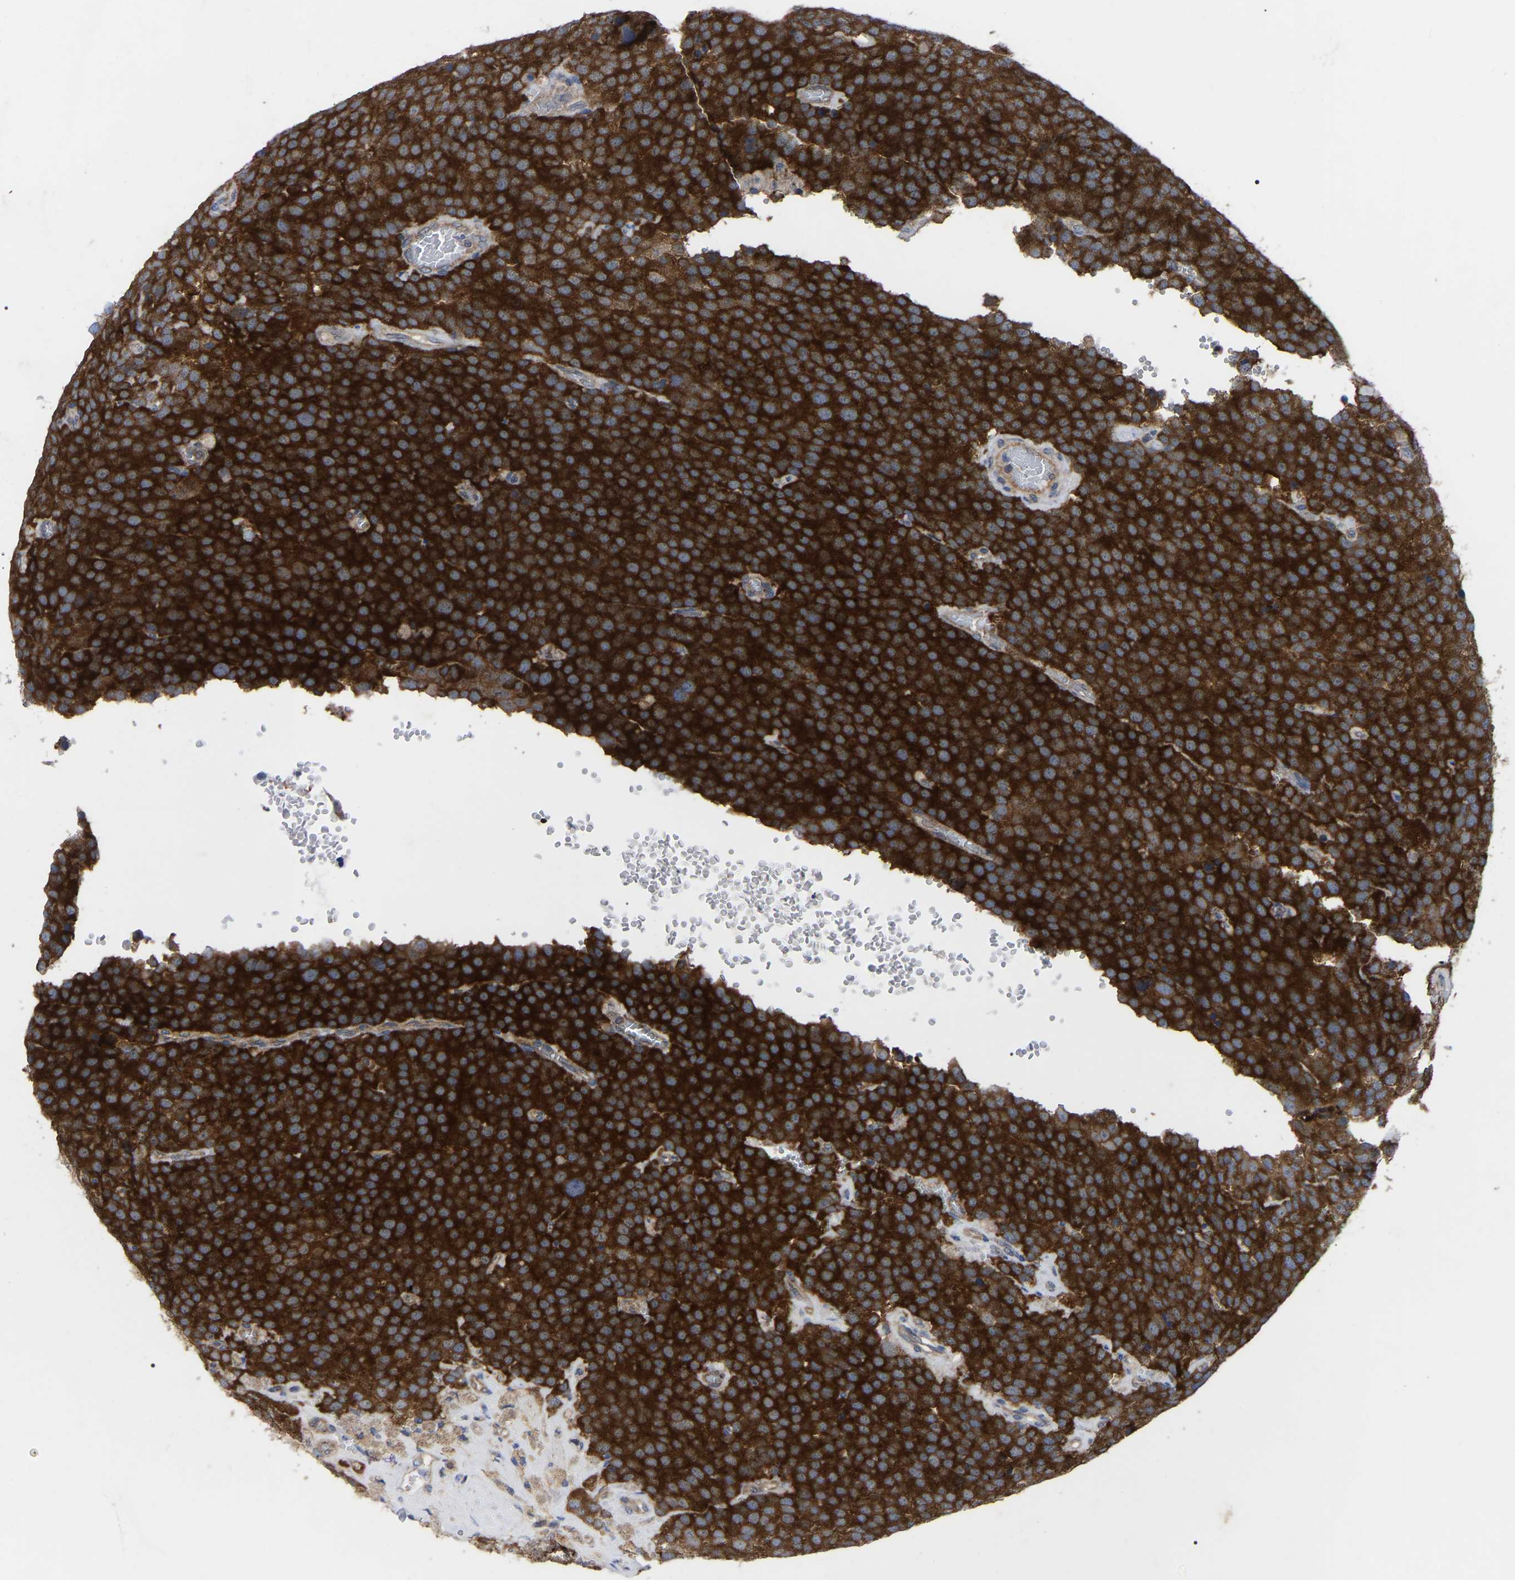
{"staining": {"intensity": "strong", "quantity": ">75%", "location": "cytoplasmic/membranous"}, "tissue": "testis cancer", "cell_type": "Tumor cells", "image_type": "cancer", "snomed": [{"axis": "morphology", "description": "Normal tissue, NOS"}, {"axis": "morphology", "description": "Seminoma, NOS"}, {"axis": "topography", "description": "Testis"}], "caption": "Immunohistochemical staining of testis cancer reveals strong cytoplasmic/membranous protein staining in about >75% of tumor cells.", "gene": "TCP1", "patient": {"sex": "male", "age": 71}}